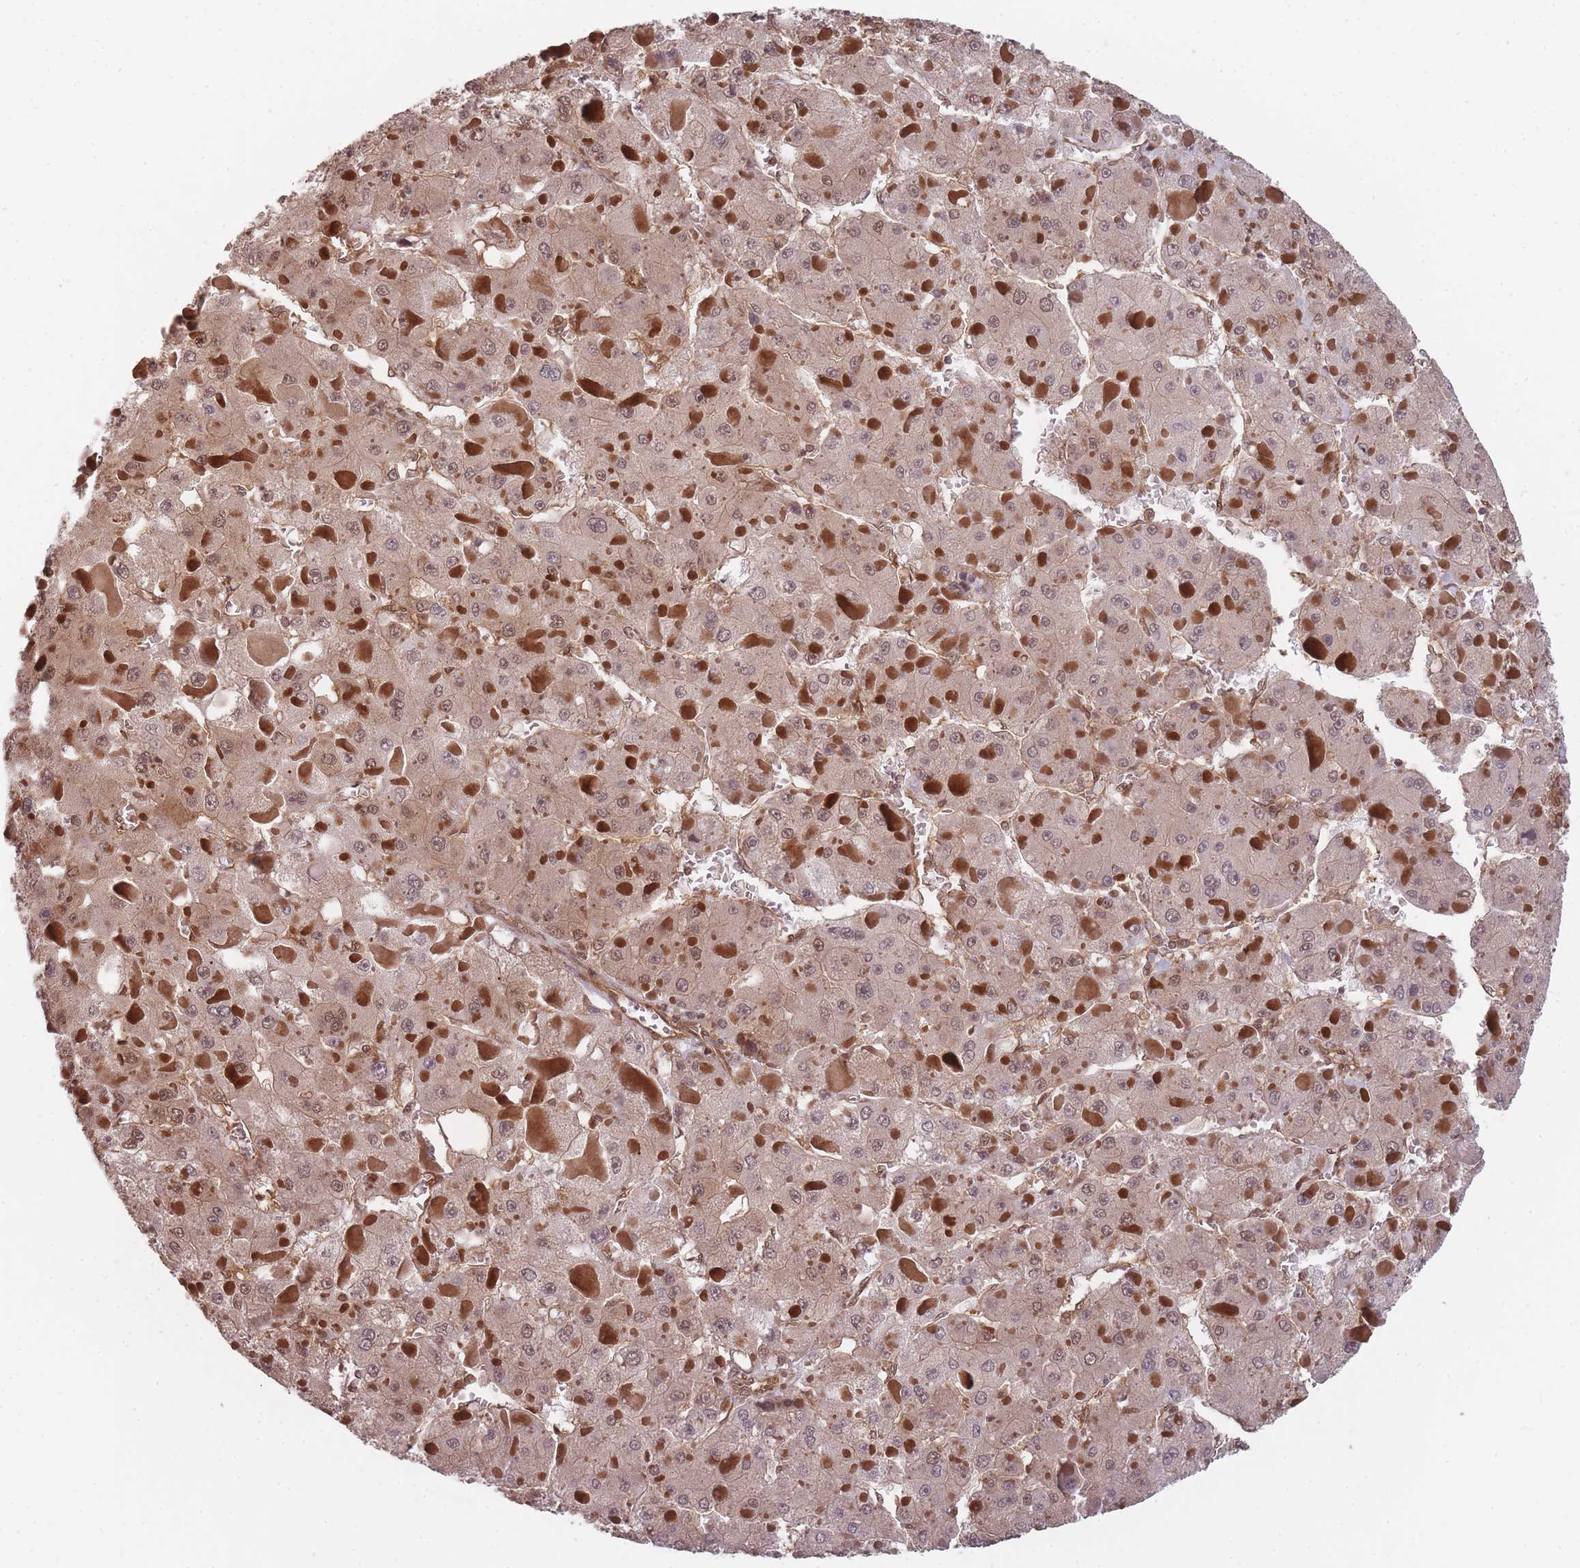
{"staining": {"intensity": "weak", "quantity": ">75%", "location": "cytoplasmic/membranous,nuclear"}, "tissue": "liver cancer", "cell_type": "Tumor cells", "image_type": "cancer", "snomed": [{"axis": "morphology", "description": "Carcinoma, Hepatocellular, NOS"}, {"axis": "topography", "description": "Liver"}], "caption": "Immunohistochemical staining of human liver hepatocellular carcinoma demonstrates weak cytoplasmic/membranous and nuclear protein staining in about >75% of tumor cells.", "gene": "PPP6R3", "patient": {"sex": "female", "age": 73}}